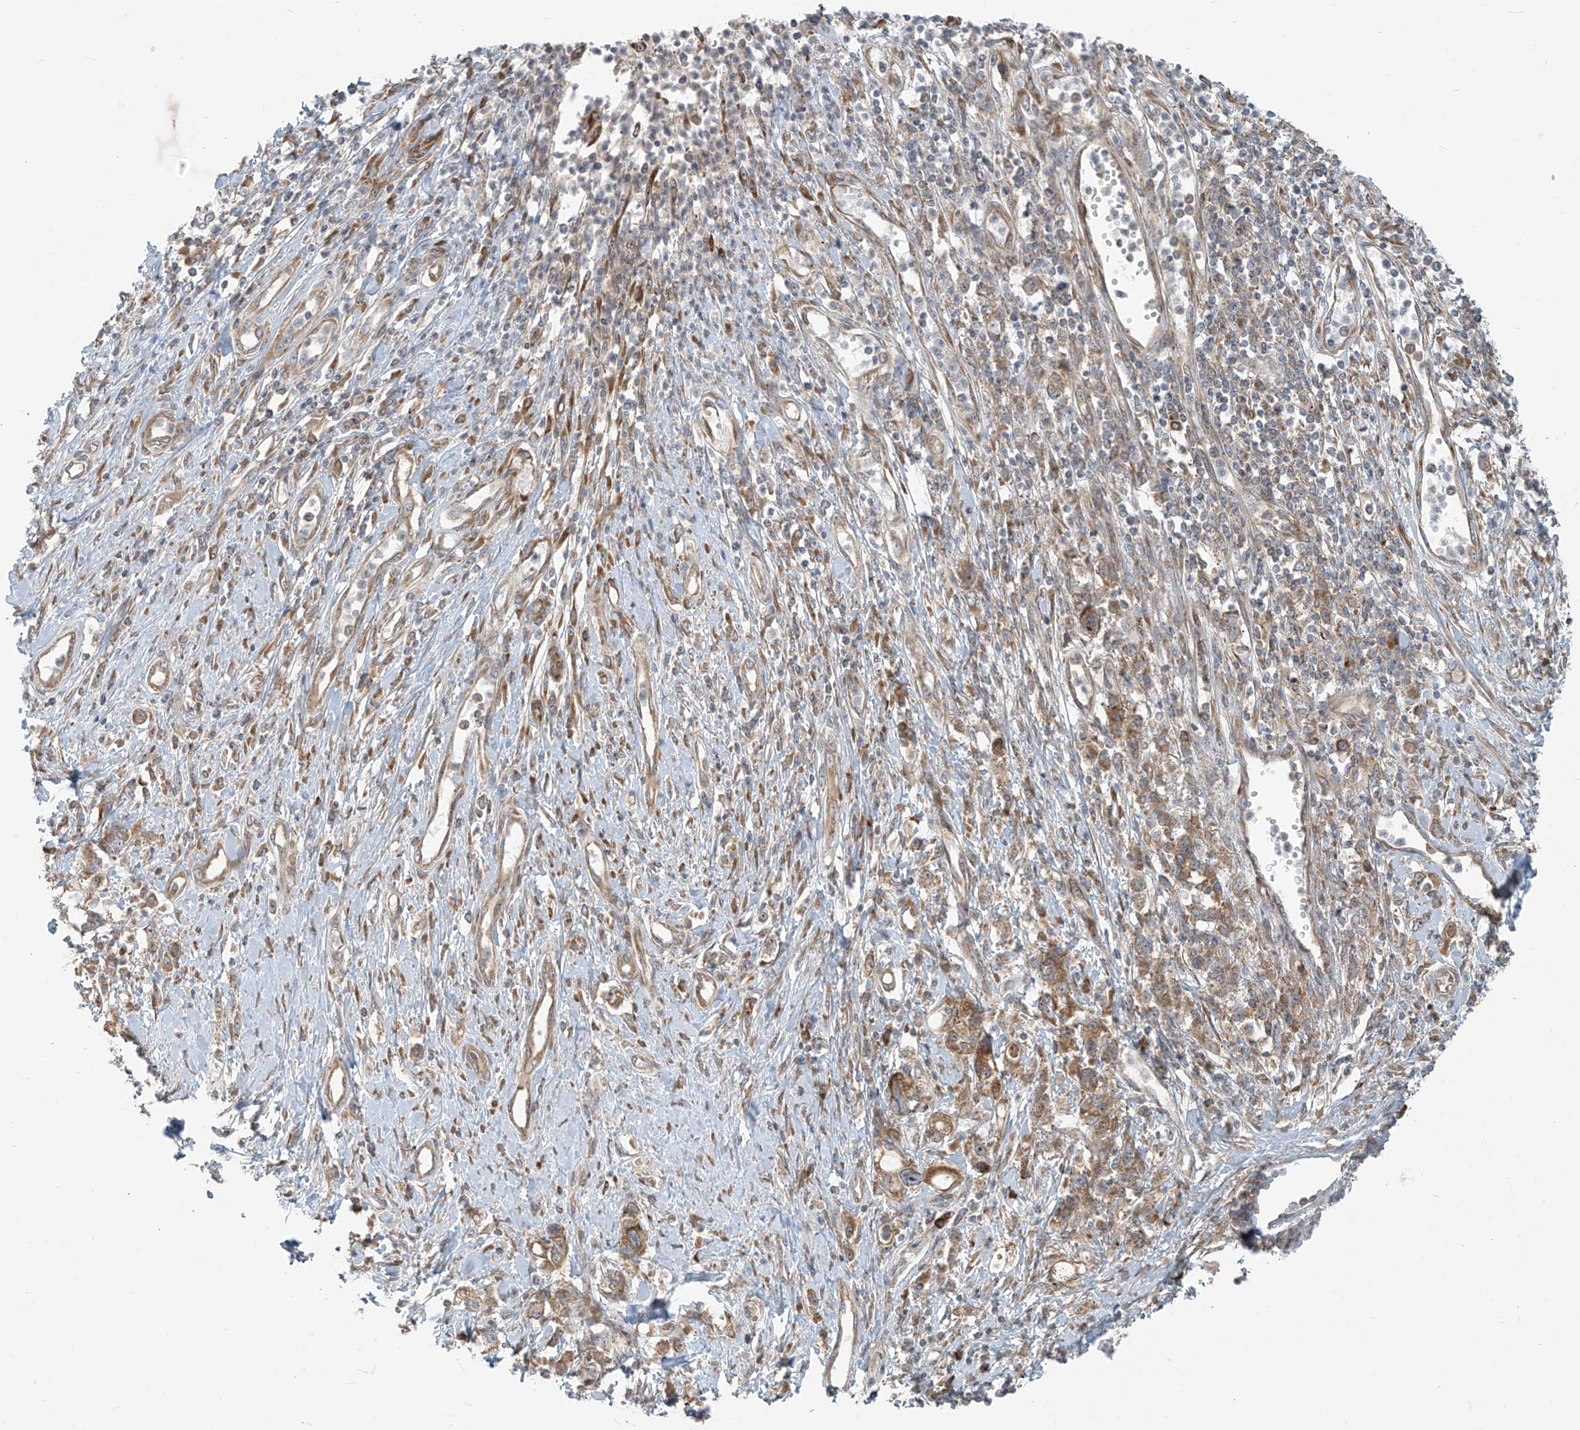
{"staining": {"intensity": "moderate", "quantity": ">75%", "location": "cytoplasmic/membranous"}, "tissue": "stomach cancer", "cell_type": "Tumor cells", "image_type": "cancer", "snomed": [{"axis": "morphology", "description": "Adenocarcinoma, NOS"}, {"axis": "topography", "description": "Stomach"}], "caption": "Immunohistochemistry (IHC) of adenocarcinoma (stomach) shows medium levels of moderate cytoplasmic/membranous staining in about >75% of tumor cells.", "gene": "KATNIP", "patient": {"sex": "female", "age": 76}}